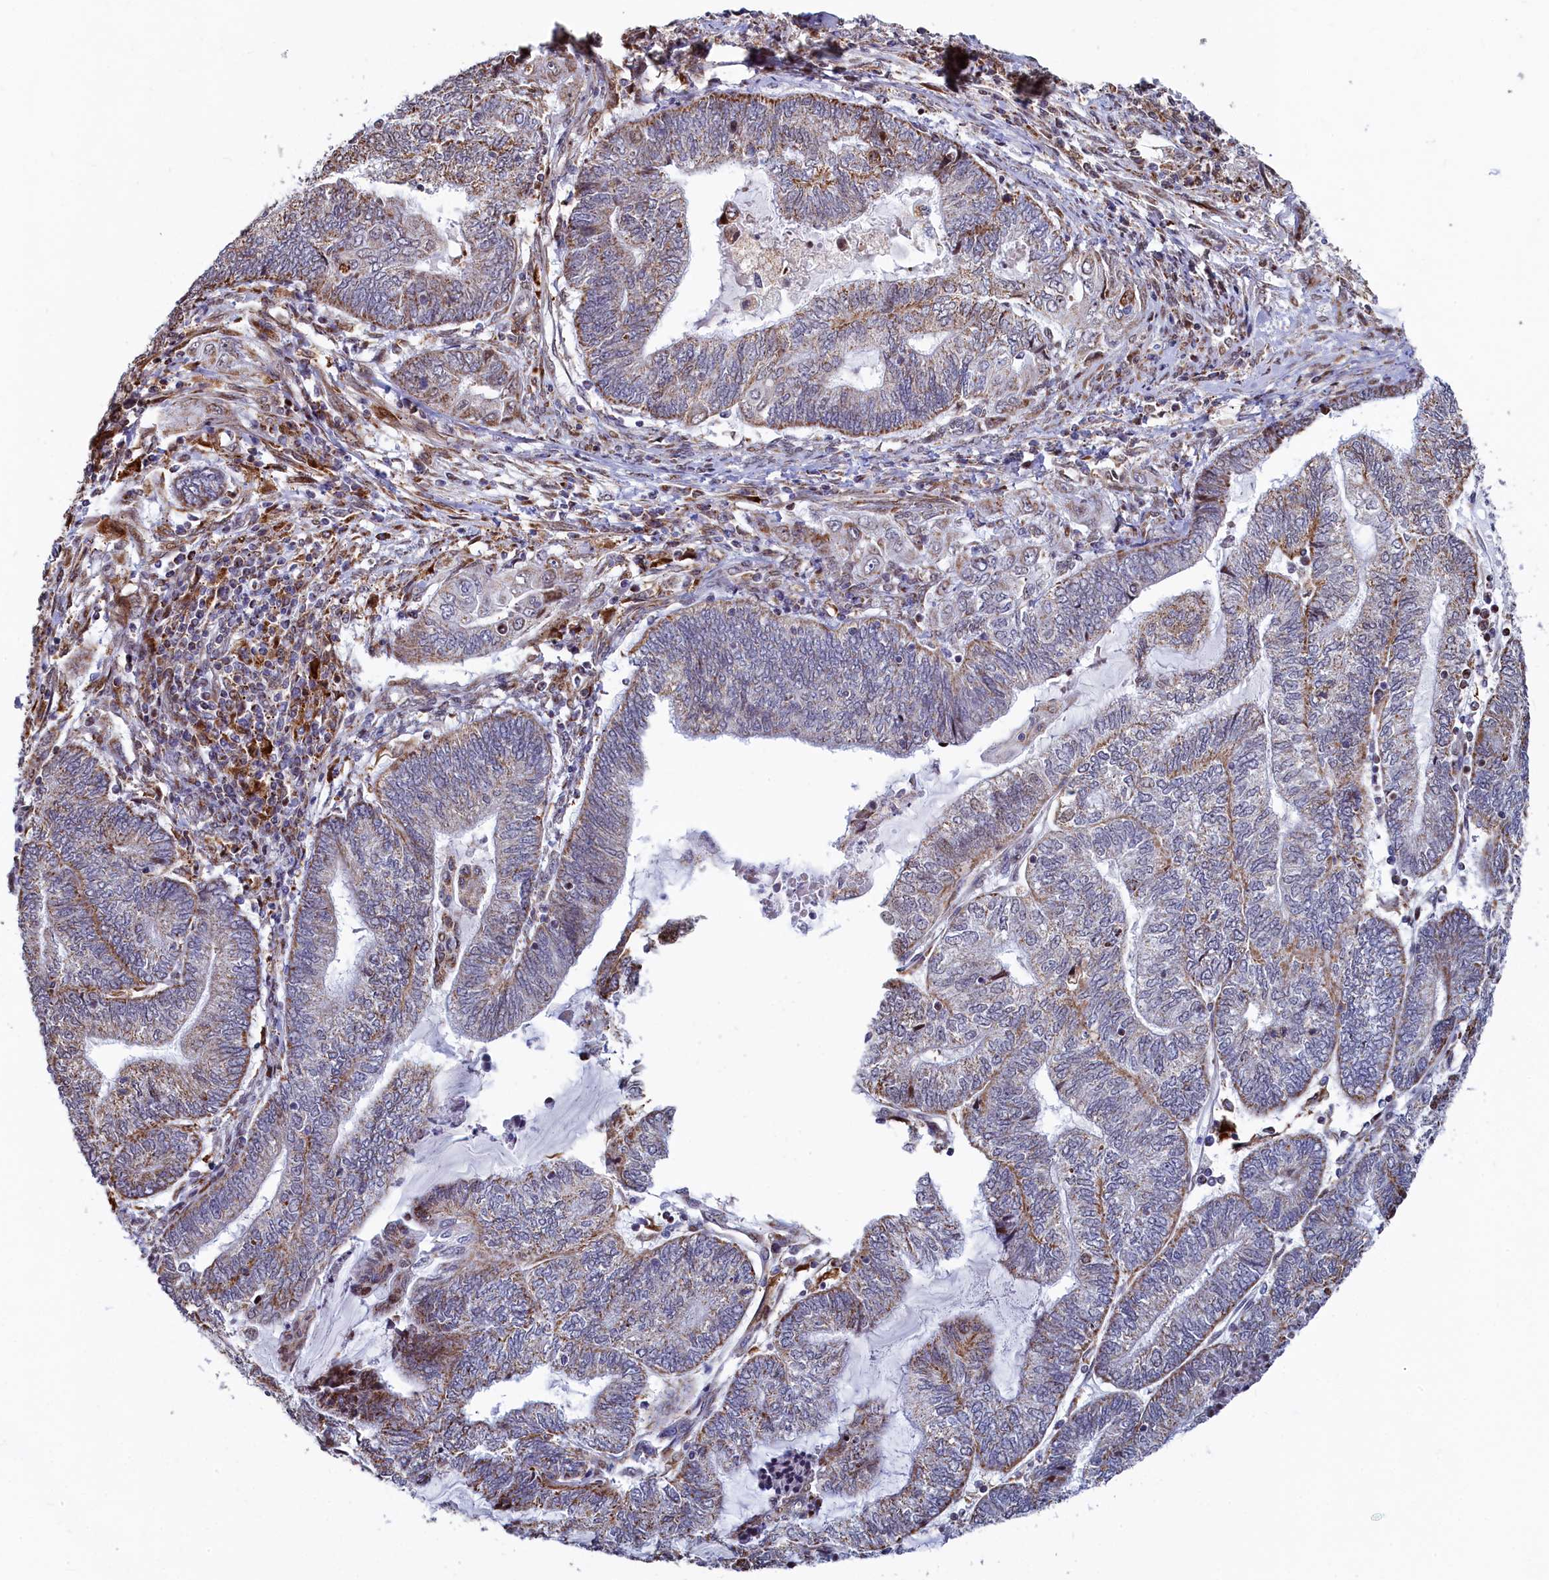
{"staining": {"intensity": "moderate", "quantity": "25%-75%", "location": "cytoplasmic/membranous"}, "tissue": "endometrial cancer", "cell_type": "Tumor cells", "image_type": "cancer", "snomed": [{"axis": "morphology", "description": "Adenocarcinoma, NOS"}, {"axis": "topography", "description": "Uterus"}, {"axis": "topography", "description": "Endometrium"}], "caption": "DAB immunohistochemical staining of endometrial cancer exhibits moderate cytoplasmic/membranous protein positivity in about 25%-75% of tumor cells. (DAB (3,3'-diaminobenzidine) IHC with brightfield microscopy, high magnification).", "gene": "HDGFL3", "patient": {"sex": "female", "age": 70}}